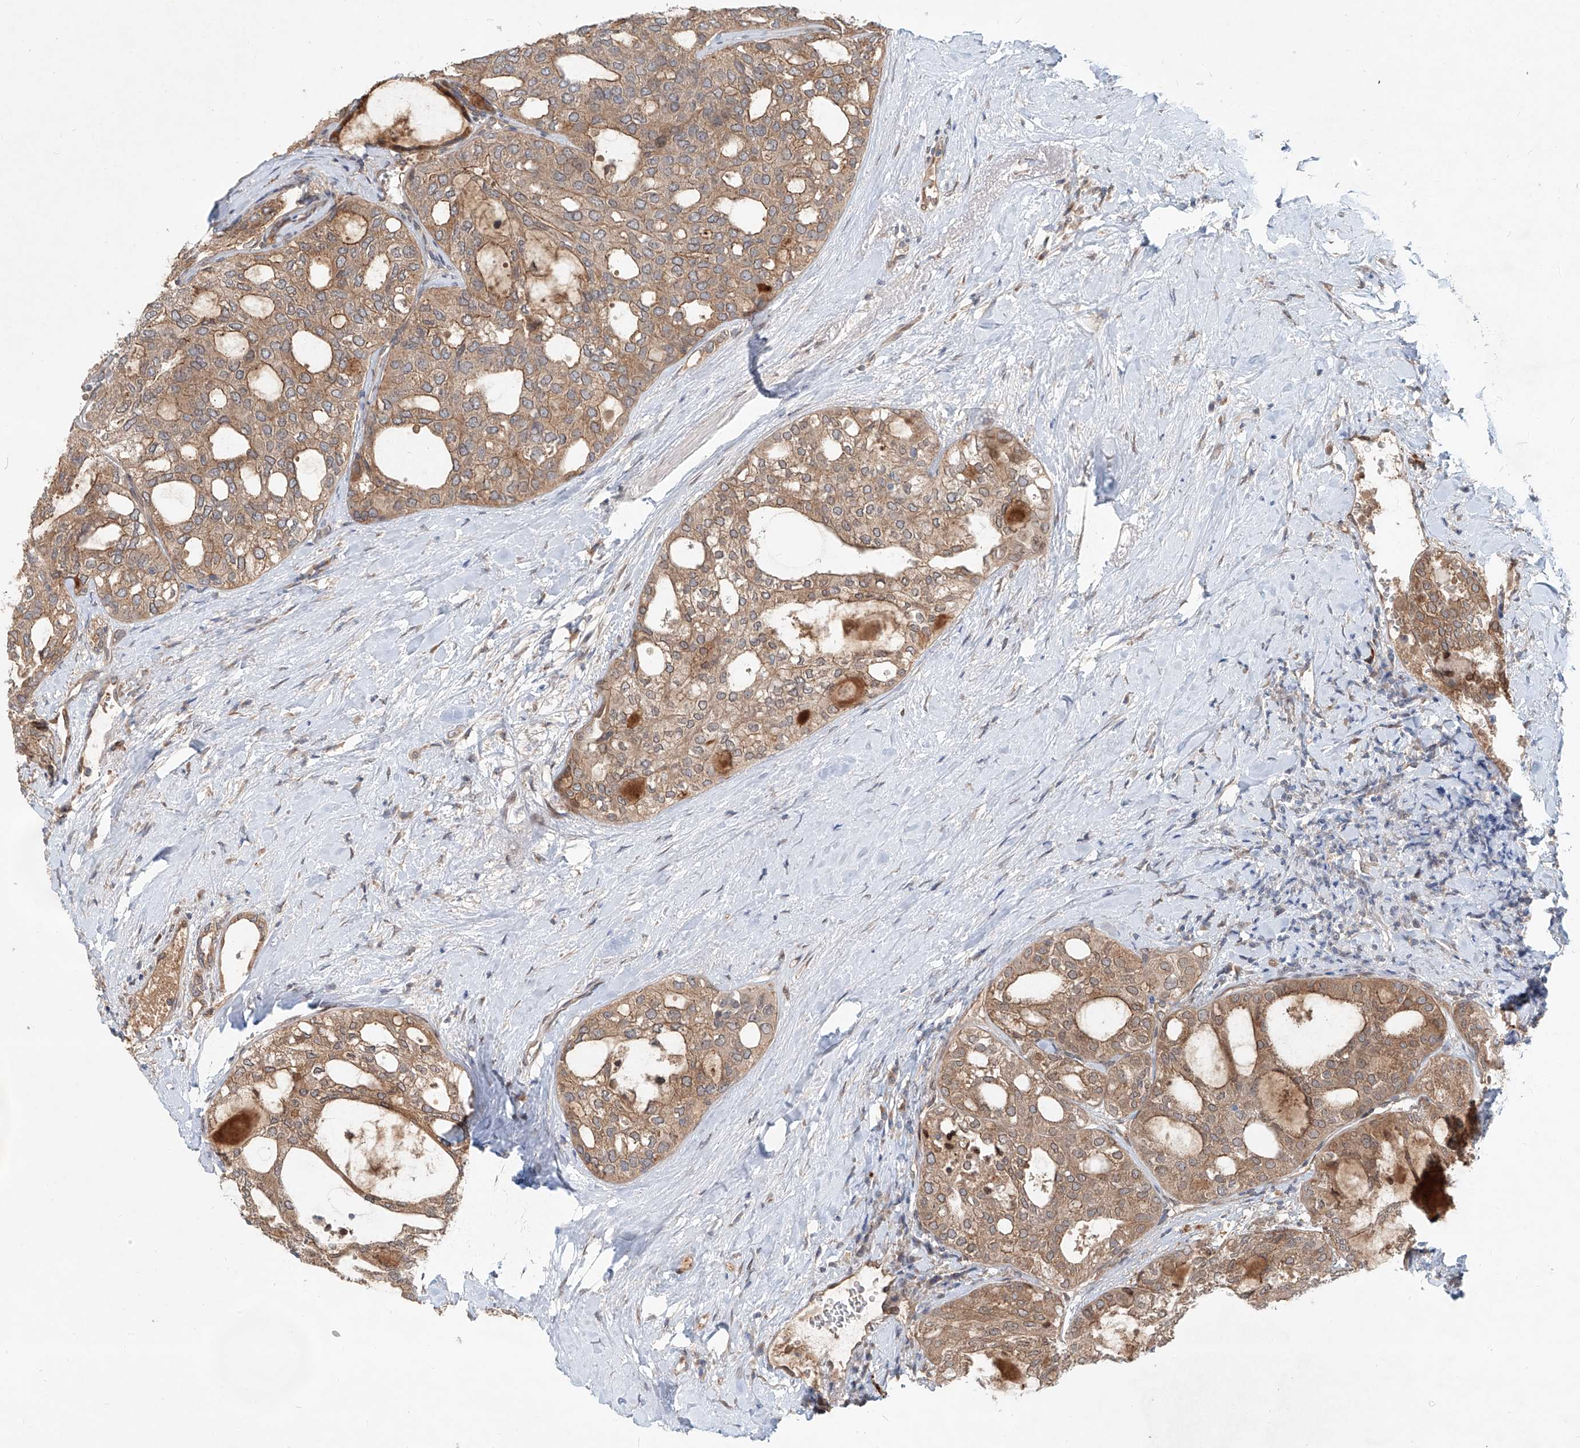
{"staining": {"intensity": "moderate", "quantity": ">75%", "location": "cytoplasmic/membranous"}, "tissue": "thyroid cancer", "cell_type": "Tumor cells", "image_type": "cancer", "snomed": [{"axis": "morphology", "description": "Follicular adenoma carcinoma, NOS"}, {"axis": "topography", "description": "Thyroid gland"}], "caption": "Immunohistochemical staining of thyroid follicular adenoma carcinoma displays moderate cytoplasmic/membranous protein positivity in about >75% of tumor cells.", "gene": "SASH1", "patient": {"sex": "male", "age": 75}}